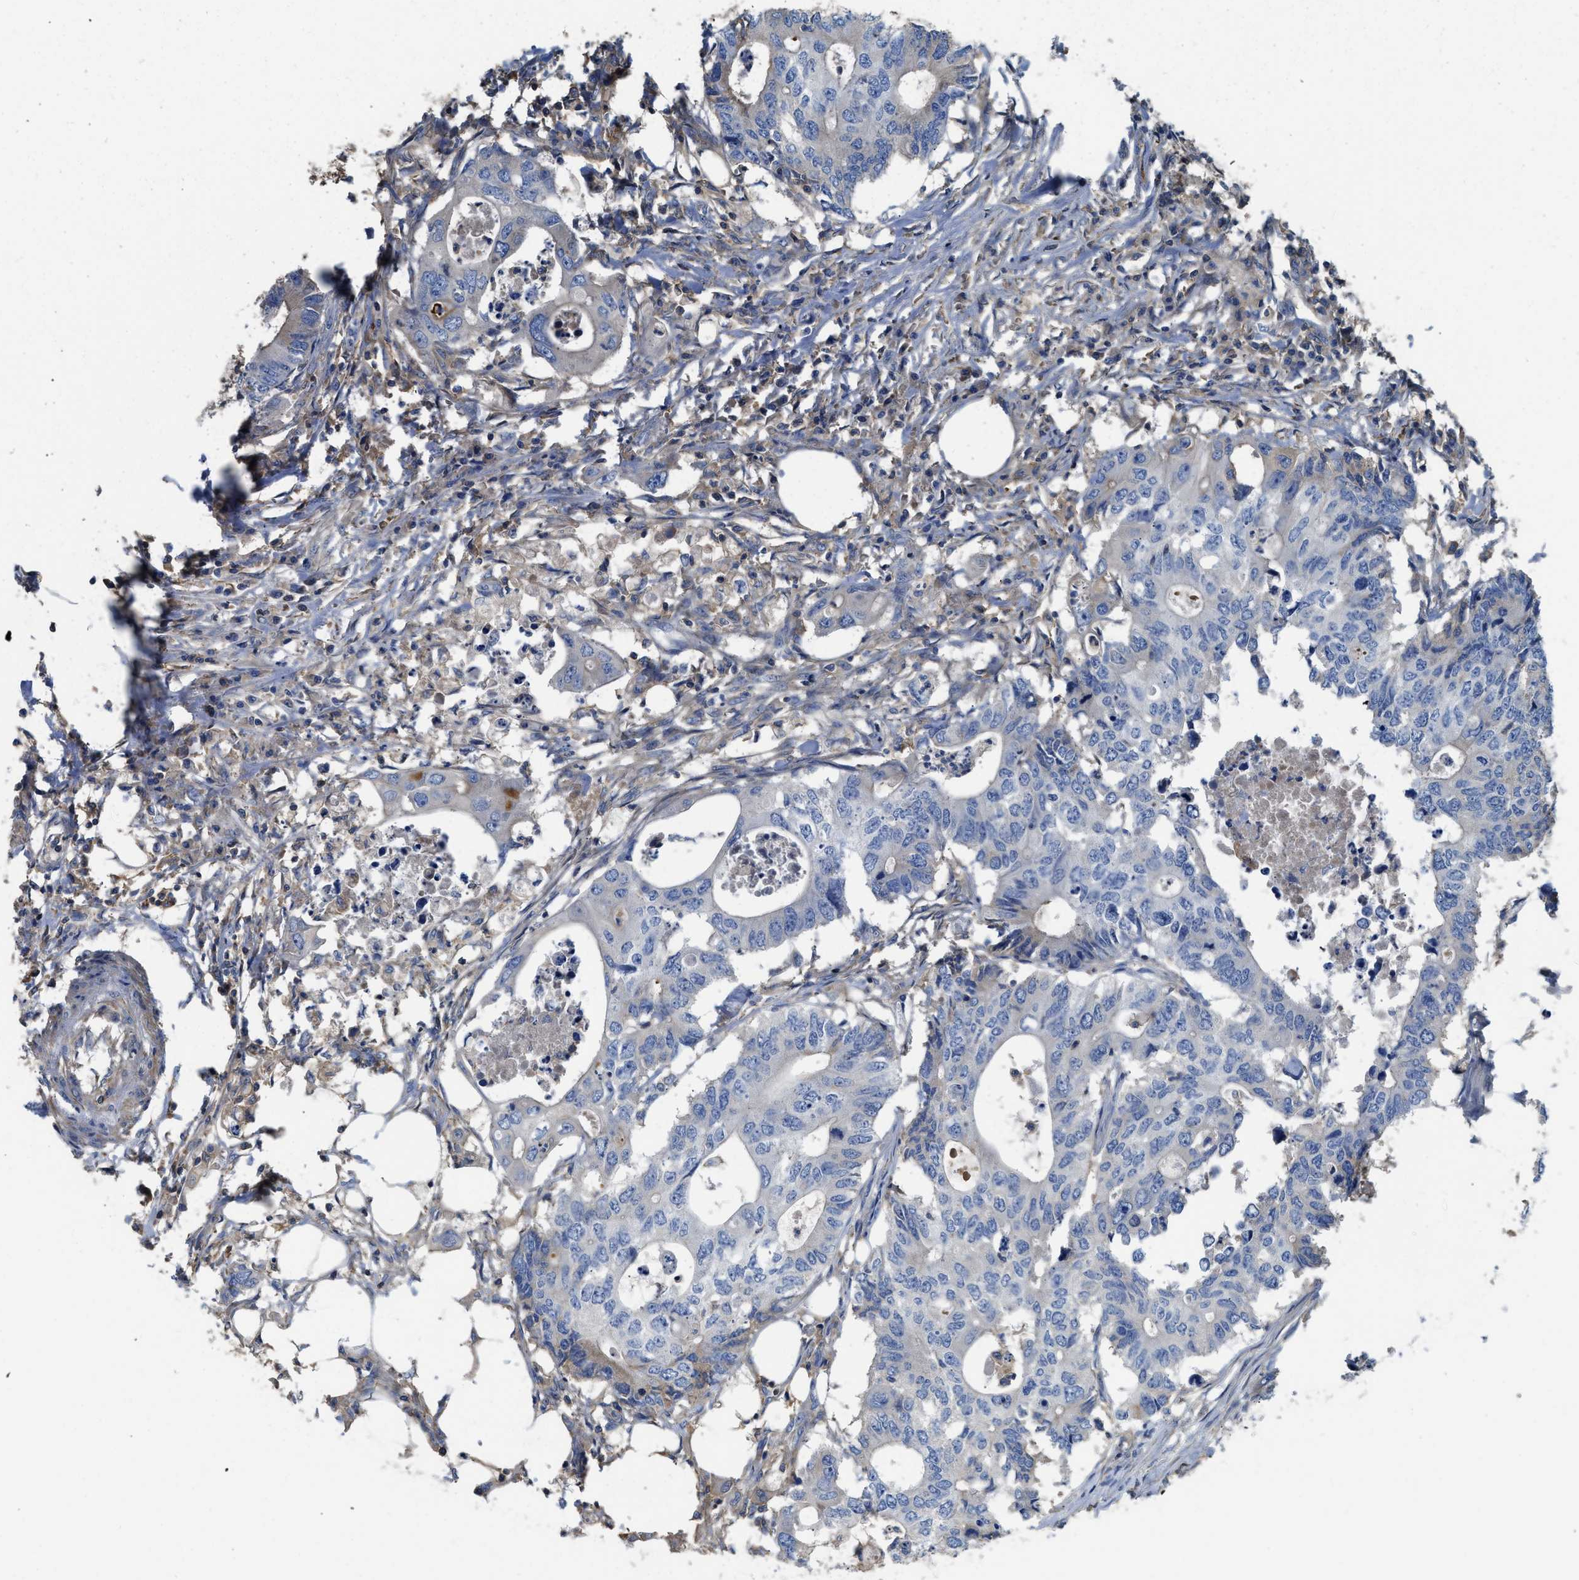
{"staining": {"intensity": "weak", "quantity": "<25%", "location": "cytoplasmic/membranous"}, "tissue": "colorectal cancer", "cell_type": "Tumor cells", "image_type": "cancer", "snomed": [{"axis": "morphology", "description": "Adenocarcinoma, NOS"}, {"axis": "topography", "description": "Colon"}], "caption": "DAB immunohistochemical staining of human colorectal adenocarcinoma displays no significant expression in tumor cells.", "gene": "C1S", "patient": {"sex": "male", "age": 71}}